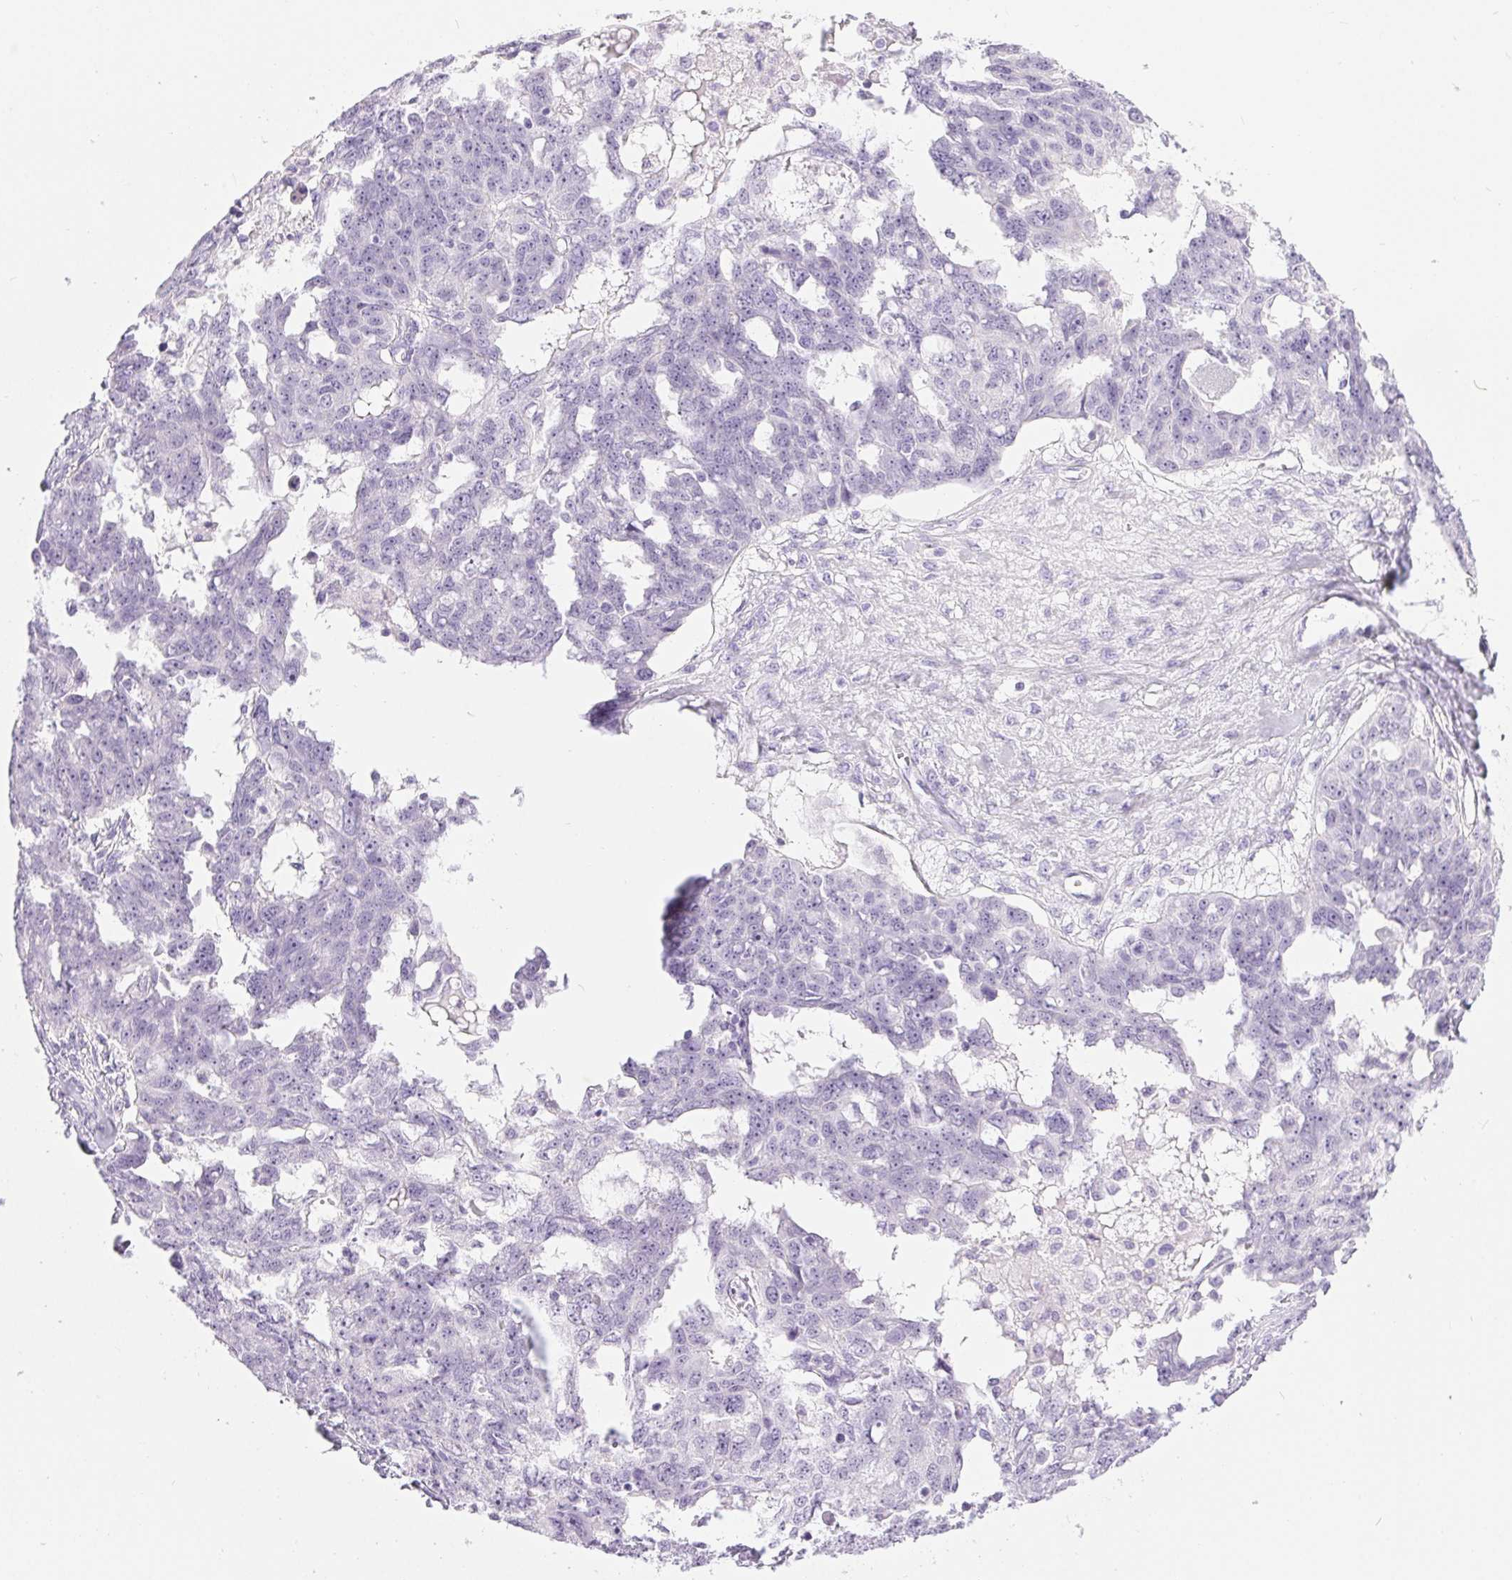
{"staining": {"intensity": "negative", "quantity": "none", "location": "none"}, "tissue": "ovarian cancer", "cell_type": "Tumor cells", "image_type": "cancer", "snomed": [{"axis": "morphology", "description": "Carcinoma, endometroid"}, {"axis": "topography", "description": "Ovary"}], "caption": "Immunohistochemical staining of ovarian cancer (endometroid carcinoma) reveals no significant expression in tumor cells.", "gene": "XDH", "patient": {"sex": "female", "age": 70}}